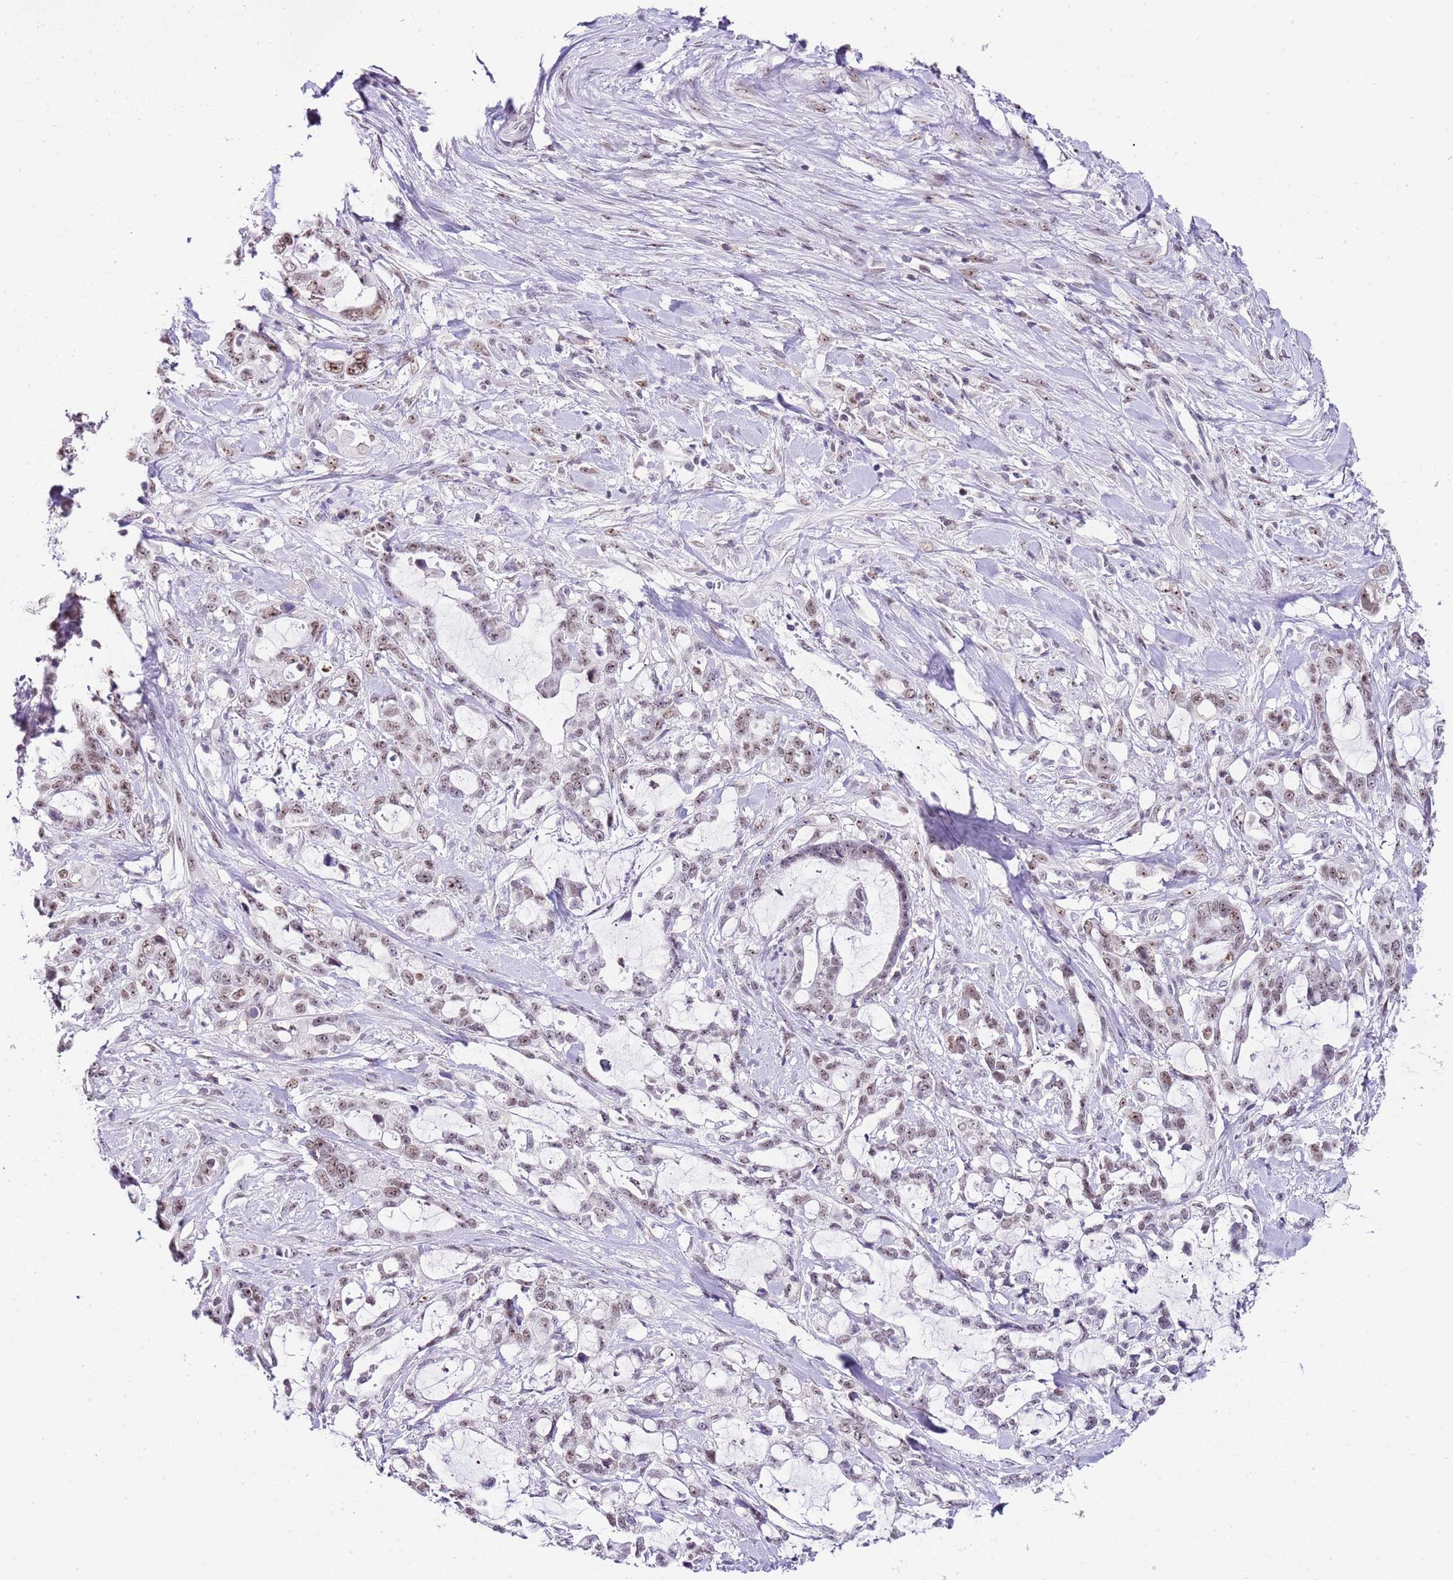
{"staining": {"intensity": "weak", "quantity": ">75%", "location": "nuclear"}, "tissue": "pancreatic cancer", "cell_type": "Tumor cells", "image_type": "cancer", "snomed": [{"axis": "morphology", "description": "Adenocarcinoma, NOS"}, {"axis": "topography", "description": "Pancreas"}], "caption": "Protein expression analysis of pancreatic cancer displays weak nuclear positivity in about >75% of tumor cells.", "gene": "NOP56", "patient": {"sex": "female", "age": 61}}